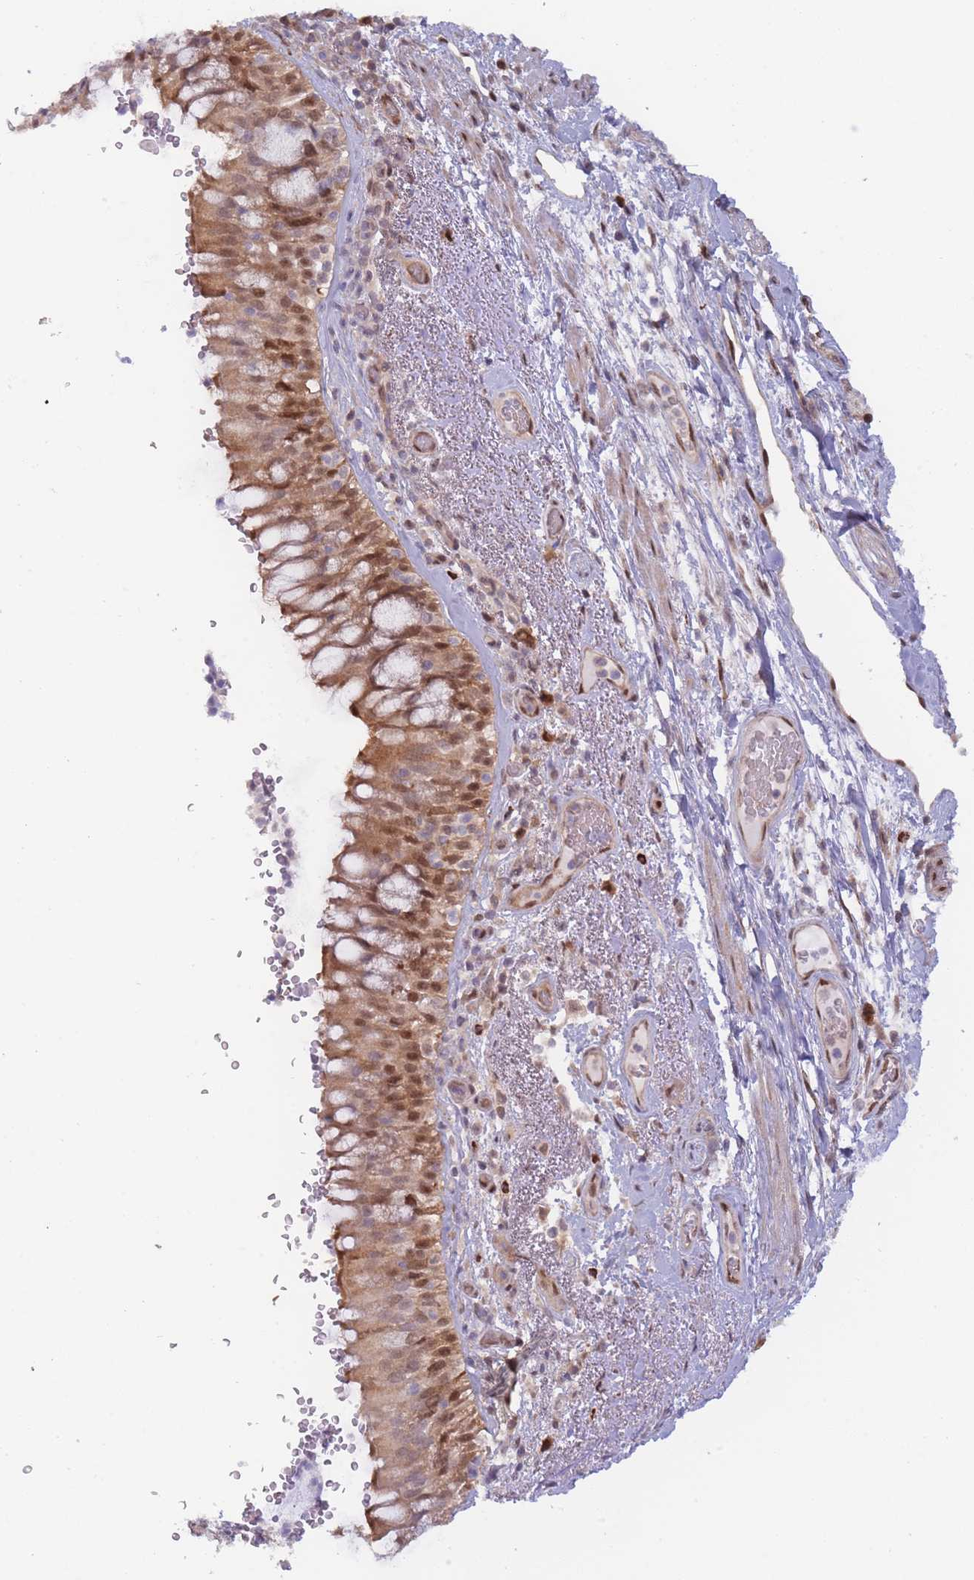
{"staining": {"intensity": "moderate", "quantity": ">75%", "location": "cytoplasmic/membranous,nuclear"}, "tissue": "bronchus", "cell_type": "Respiratory epithelial cells", "image_type": "normal", "snomed": [{"axis": "morphology", "description": "Normal tissue, NOS"}, {"axis": "topography", "description": "Cartilage tissue"}, {"axis": "topography", "description": "Bronchus"}], "caption": "Immunohistochemical staining of unremarkable bronchus shows medium levels of moderate cytoplasmic/membranous,nuclear expression in approximately >75% of respiratory epithelial cells. Using DAB (brown) and hematoxylin (blue) stains, captured at high magnification using brightfield microscopy.", "gene": "NSFL1C", "patient": {"sex": "male", "age": 63}}